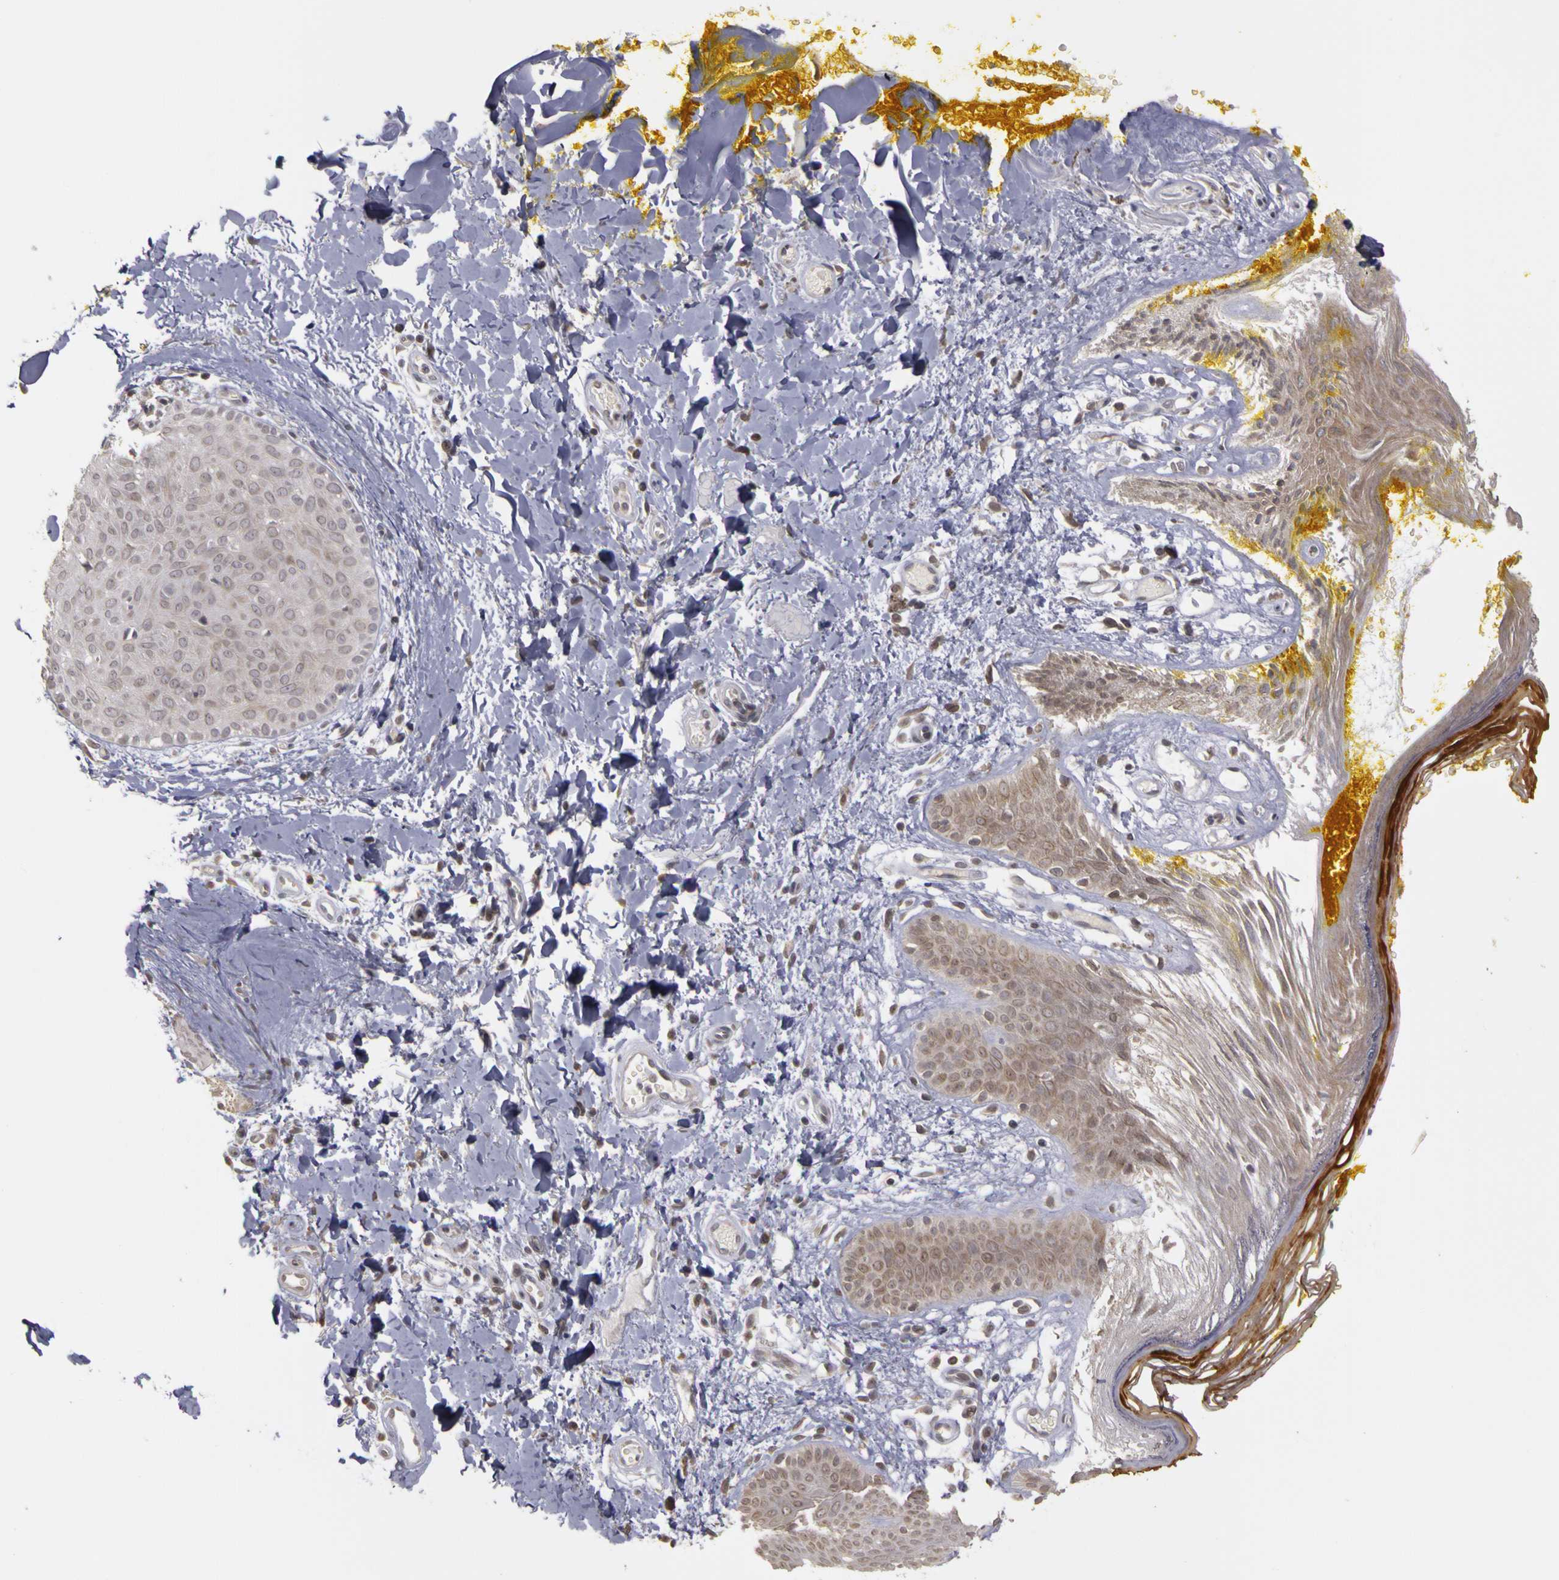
{"staining": {"intensity": "moderate", "quantity": "25%-75%", "location": "cytoplasmic/membranous"}, "tissue": "skin", "cell_type": "Epidermal cells", "image_type": "normal", "snomed": [{"axis": "morphology", "description": "Normal tissue, NOS"}, {"axis": "topography", "description": "Skin"}, {"axis": "topography", "description": "Anal"}], "caption": "Moderate cytoplasmic/membranous expression for a protein is seen in about 25%-75% of epidermal cells of unremarkable skin using IHC.", "gene": "FRMD7", "patient": {"sex": "male", "age": 61}}